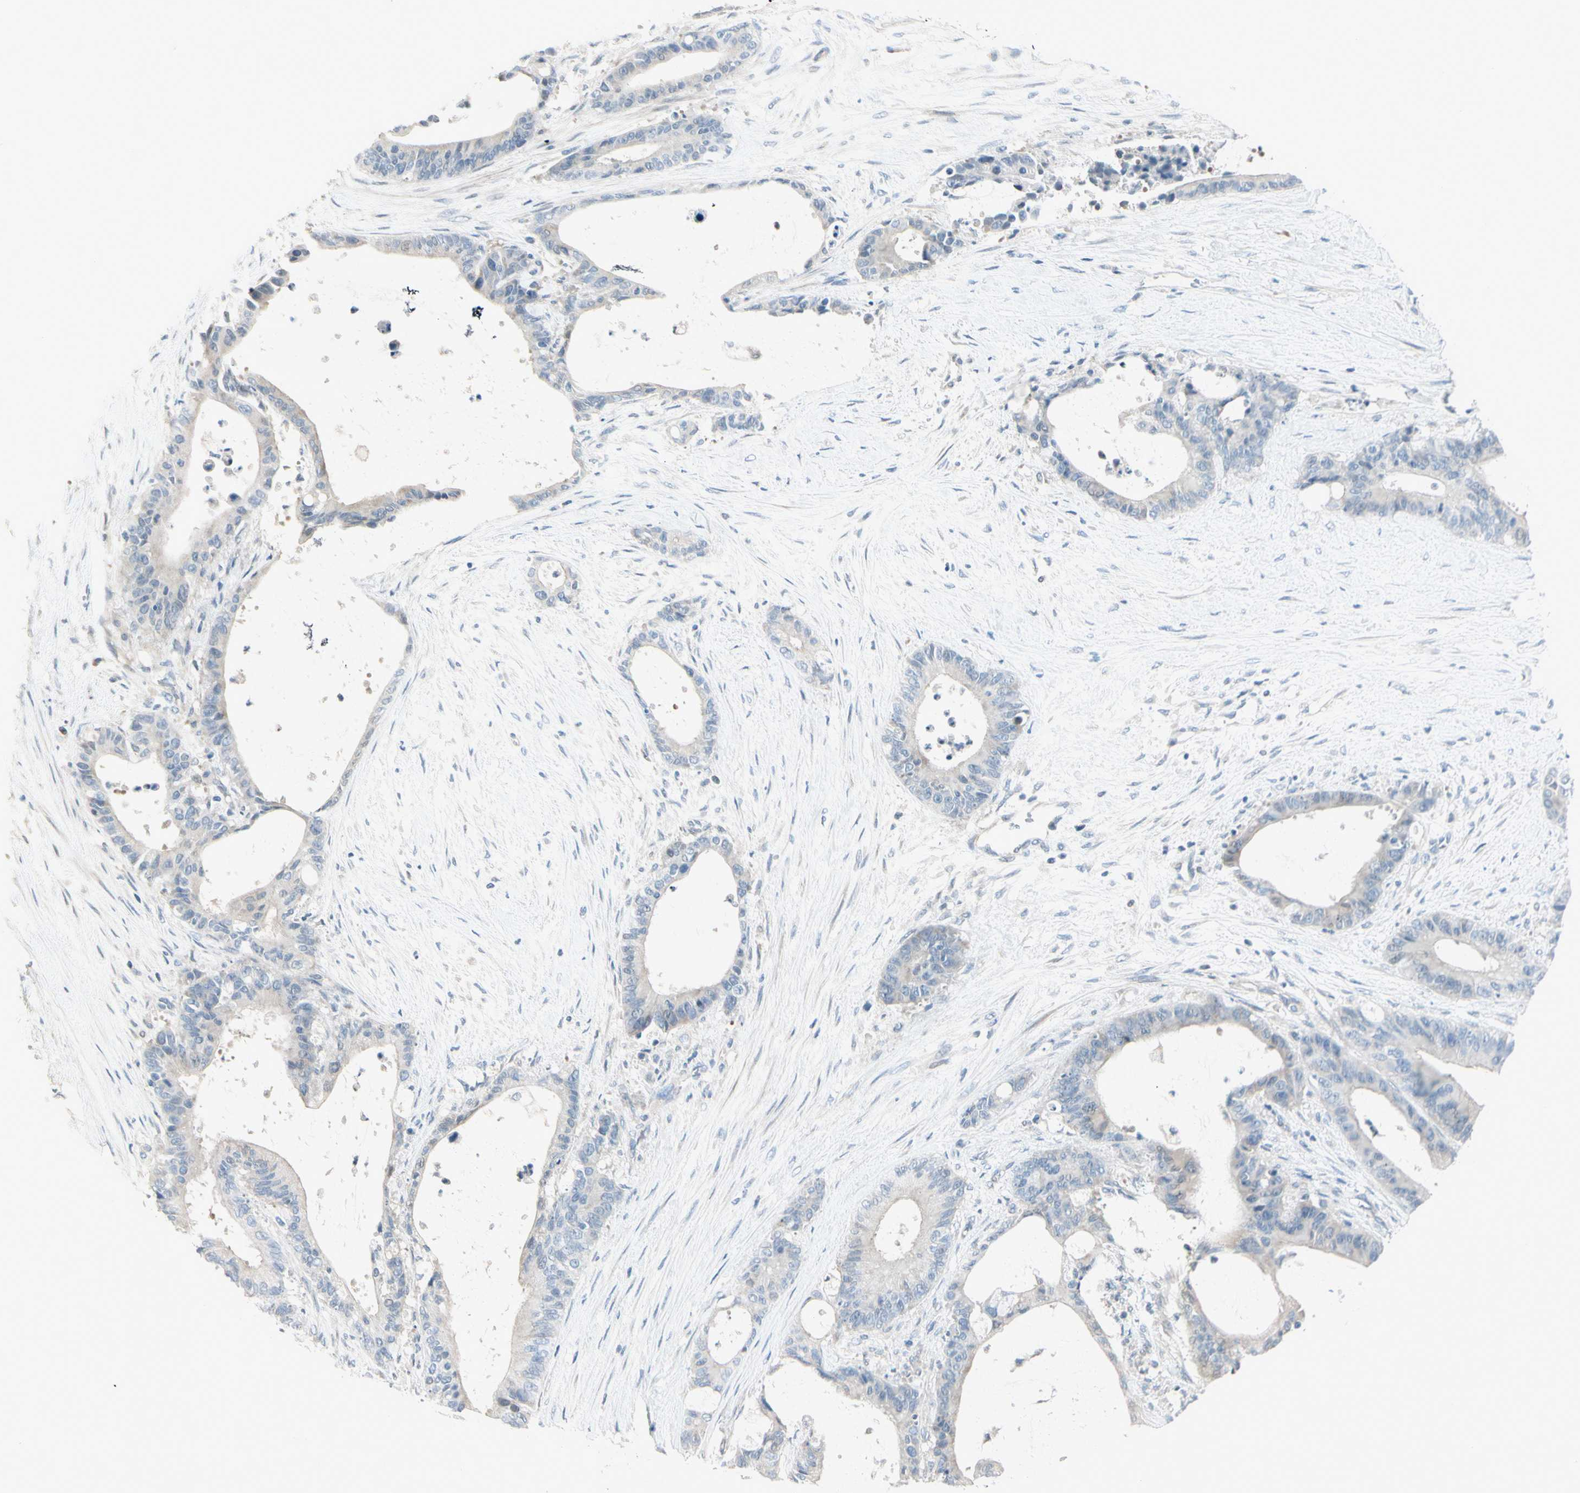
{"staining": {"intensity": "negative", "quantity": "none", "location": "none"}, "tissue": "liver cancer", "cell_type": "Tumor cells", "image_type": "cancer", "snomed": [{"axis": "morphology", "description": "Cholangiocarcinoma"}, {"axis": "topography", "description": "Liver"}], "caption": "The micrograph reveals no significant staining in tumor cells of liver cholangiocarcinoma.", "gene": "CYP2E1", "patient": {"sex": "female", "age": 73}}